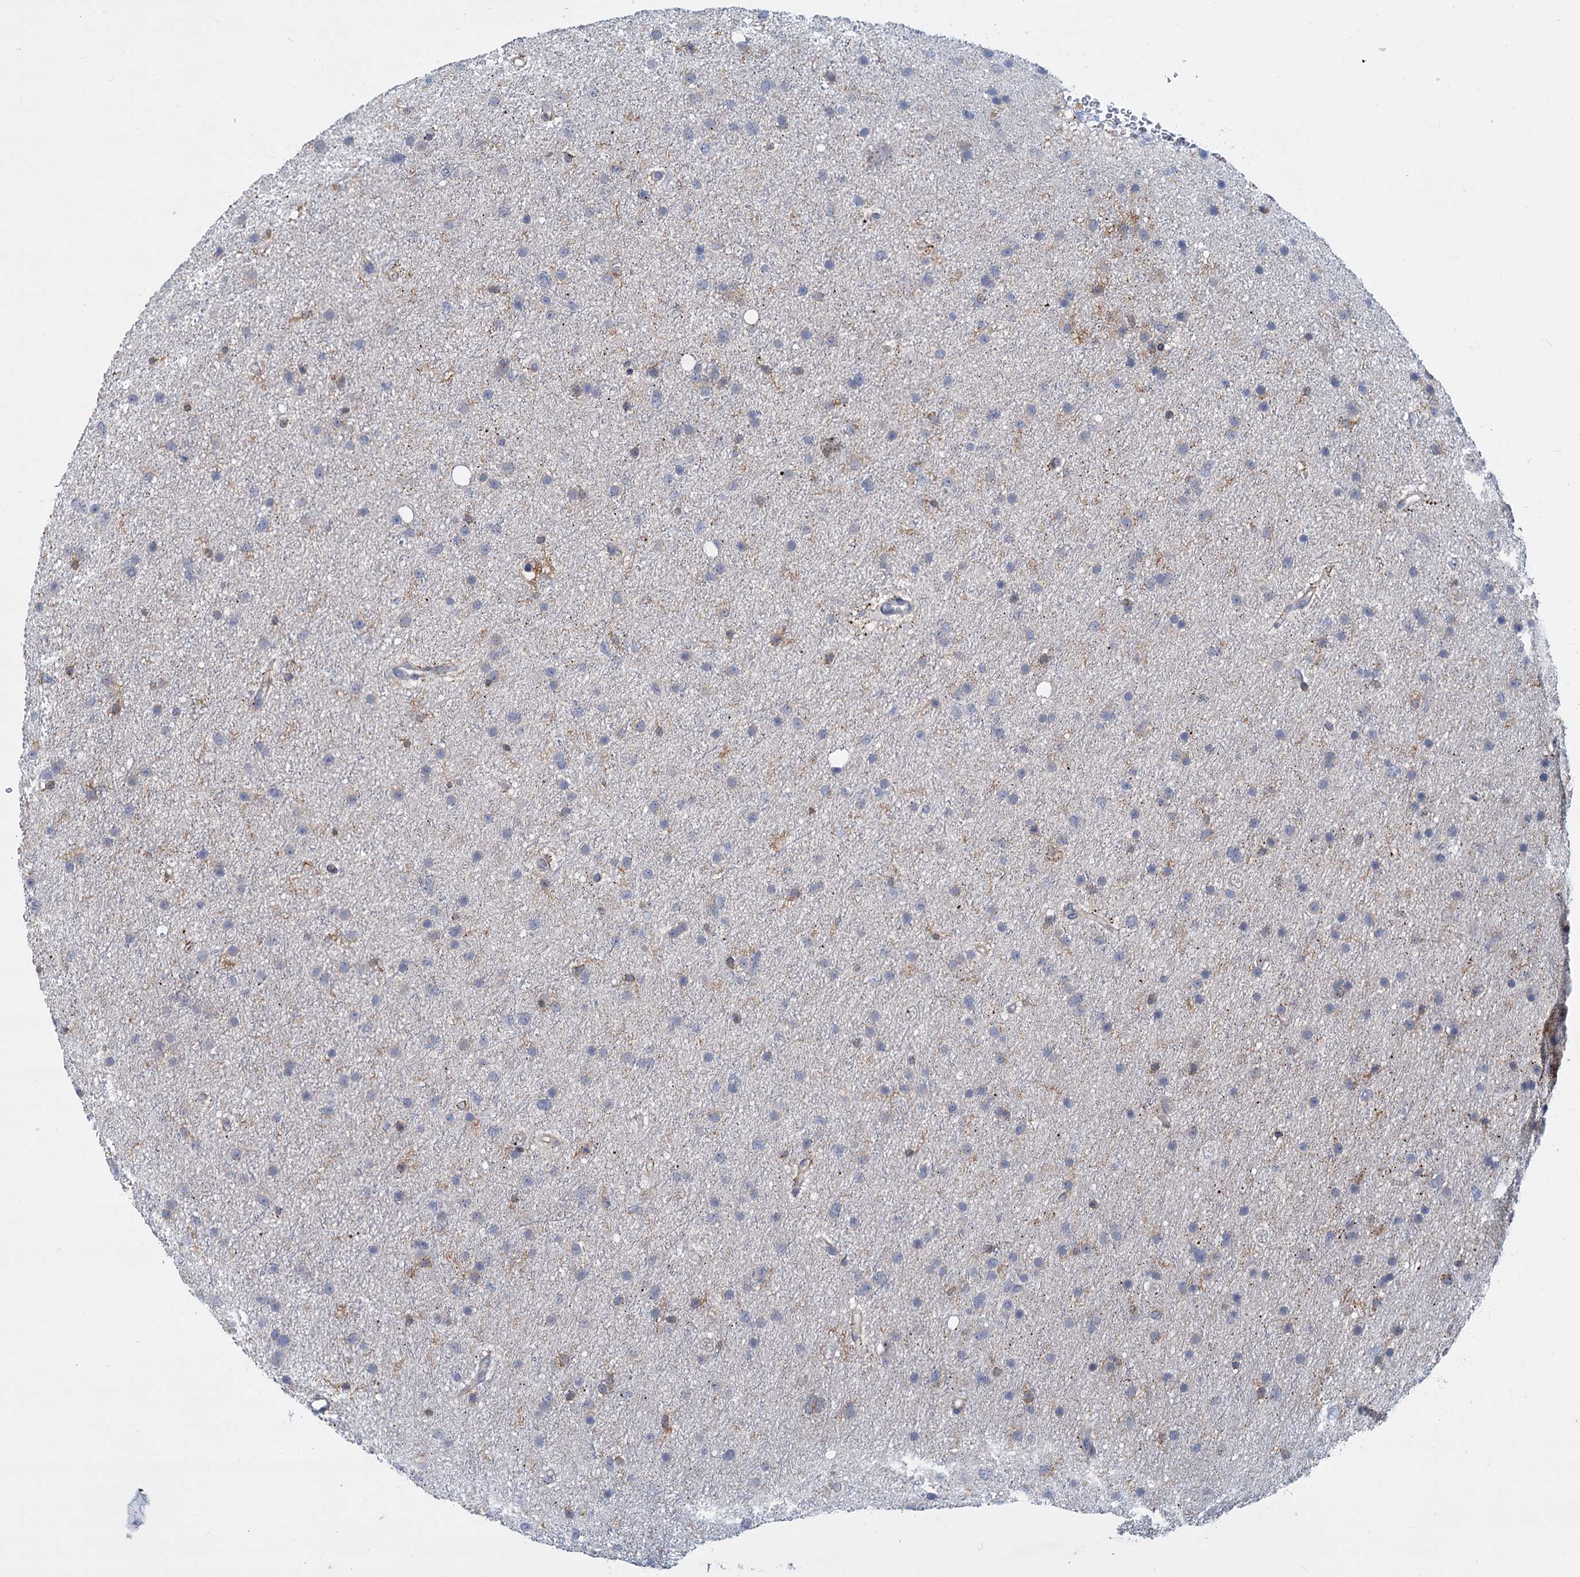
{"staining": {"intensity": "negative", "quantity": "none", "location": "none"}, "tissue": "glioma", "cell_type": "Tumor cells", "image_type": "cancer", "snomed": [{"axis": "morphology", "description": "Glioma, malignant, Low grade"}, {"axis": "topography", "description": "Cerebral cortex"}], "caption": "Human malignant low-grade glioma stained for a protein using immunohistochemistry (IHC) shows no staining in tumor cells.", "gene": "LRCH4", "patient": {"sex": "female", "age": 39}}